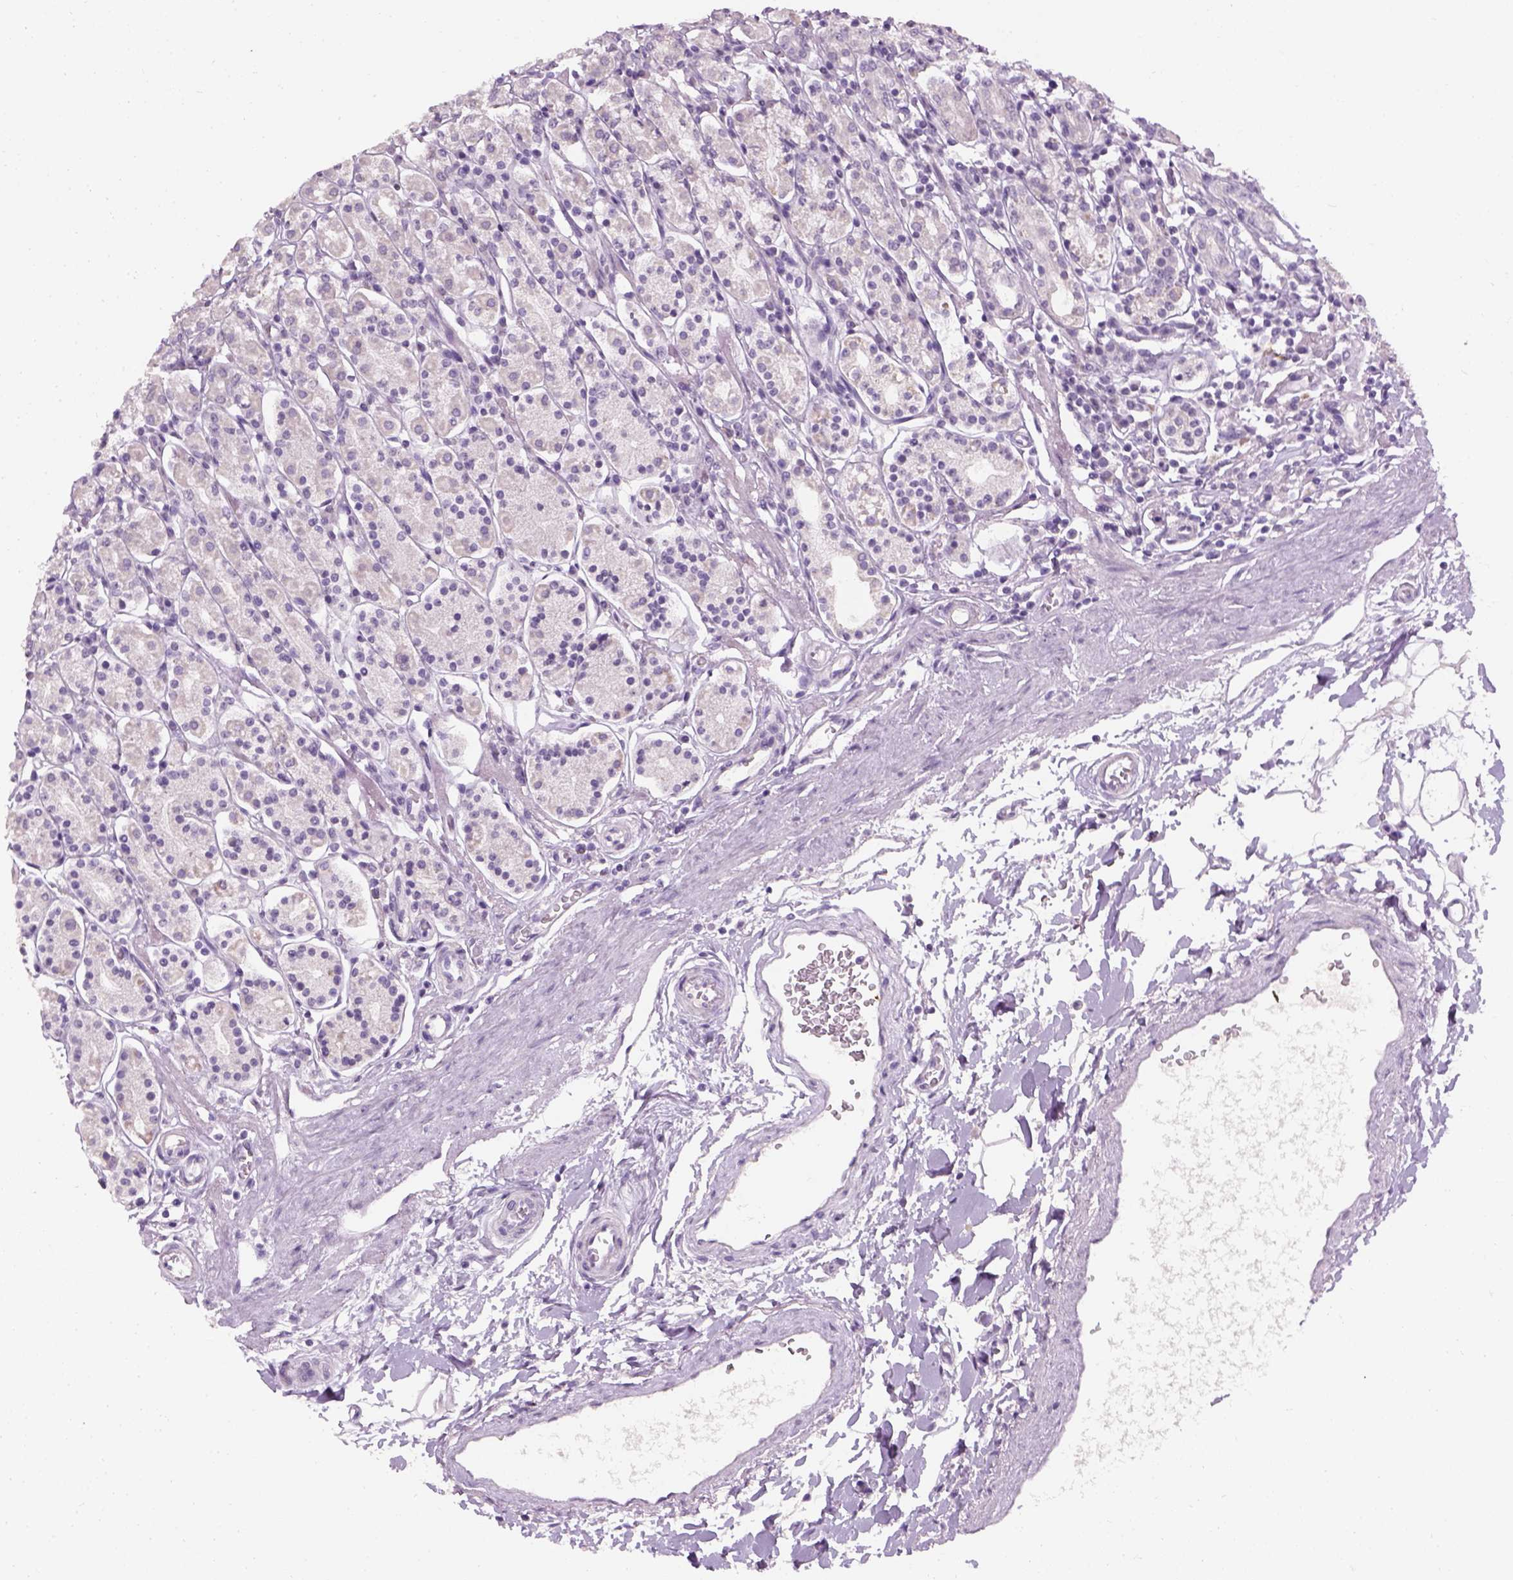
{"staining": {"intensity": "negative", "quantity": "none", "location": "none"}, "tissue": "stomach", "cell_type": "Glandular cells", "image_type": "normal", "snomed": [{"axis": "morphology", "description": "Normal tissue, NOS"}, {"axis": "topography", "description": "Stomach, upper"}, {"axis": "topography", "description": "Stomach"}], "caption": "Immunohistochemistry (IHC) of normal human stomach displays no positivity in glandular cells.", "gene": "TH", "patient": {"sex": "male", "age": 62}}